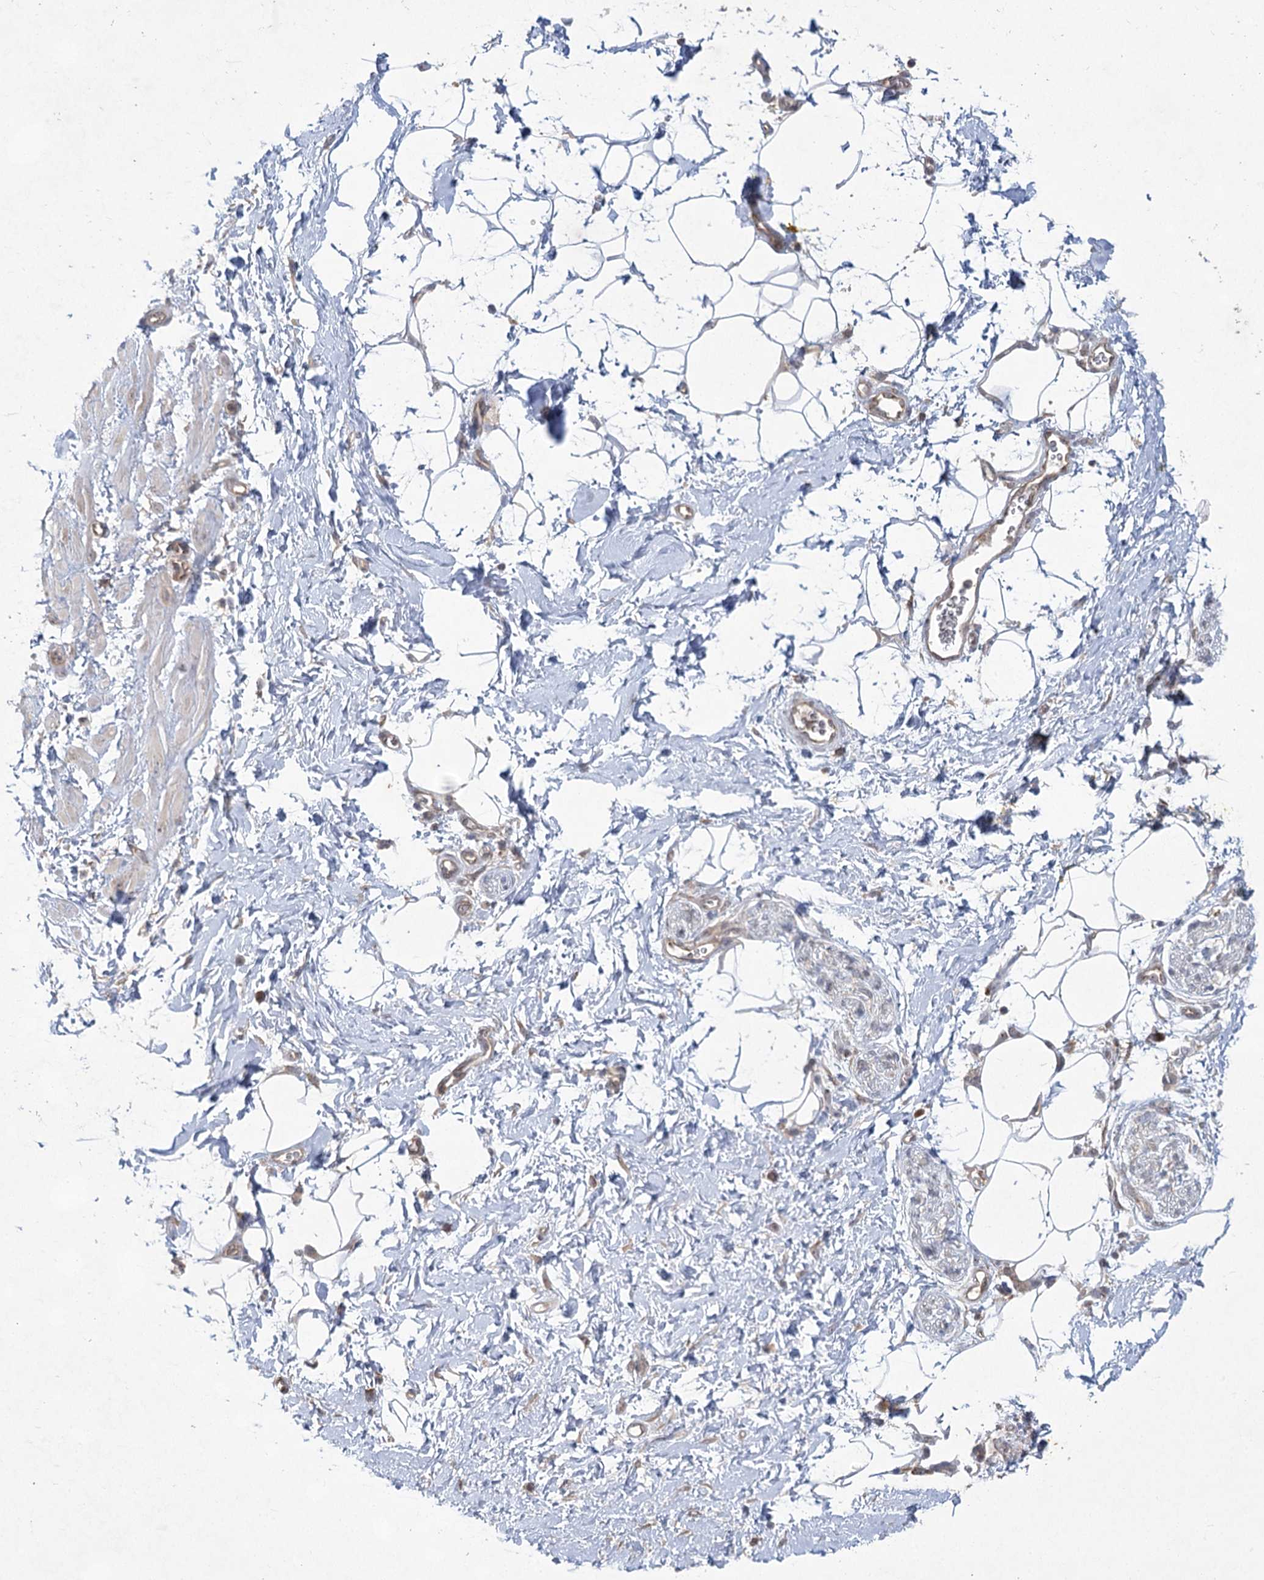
{"staining": {"intensity": "weak", "quantity": "25%-75%", "location": "cytoplasmic/membranous"}, "tissue": "adipose tissue", "cell_type": "Adipocytes", "image_type": "normal", "snomed": [{"axis": "morphology", "description": "Normal tissue, NOS"}, {"axis": "morphology", "description": "Adenocarcinoma, NOS"}, {"axis": "topography", "description": "Pancreas"}, {"axis": "topography", "description": "Peripheral nerve tissue"}], "caption": "A low amount of weak cytoplasmic/membranous staining is seen in about 25%-75% of adipocytes in normal adipose tissue.", "gene": "EIF3A", "patient": {"sex": "male", "age": 59}}